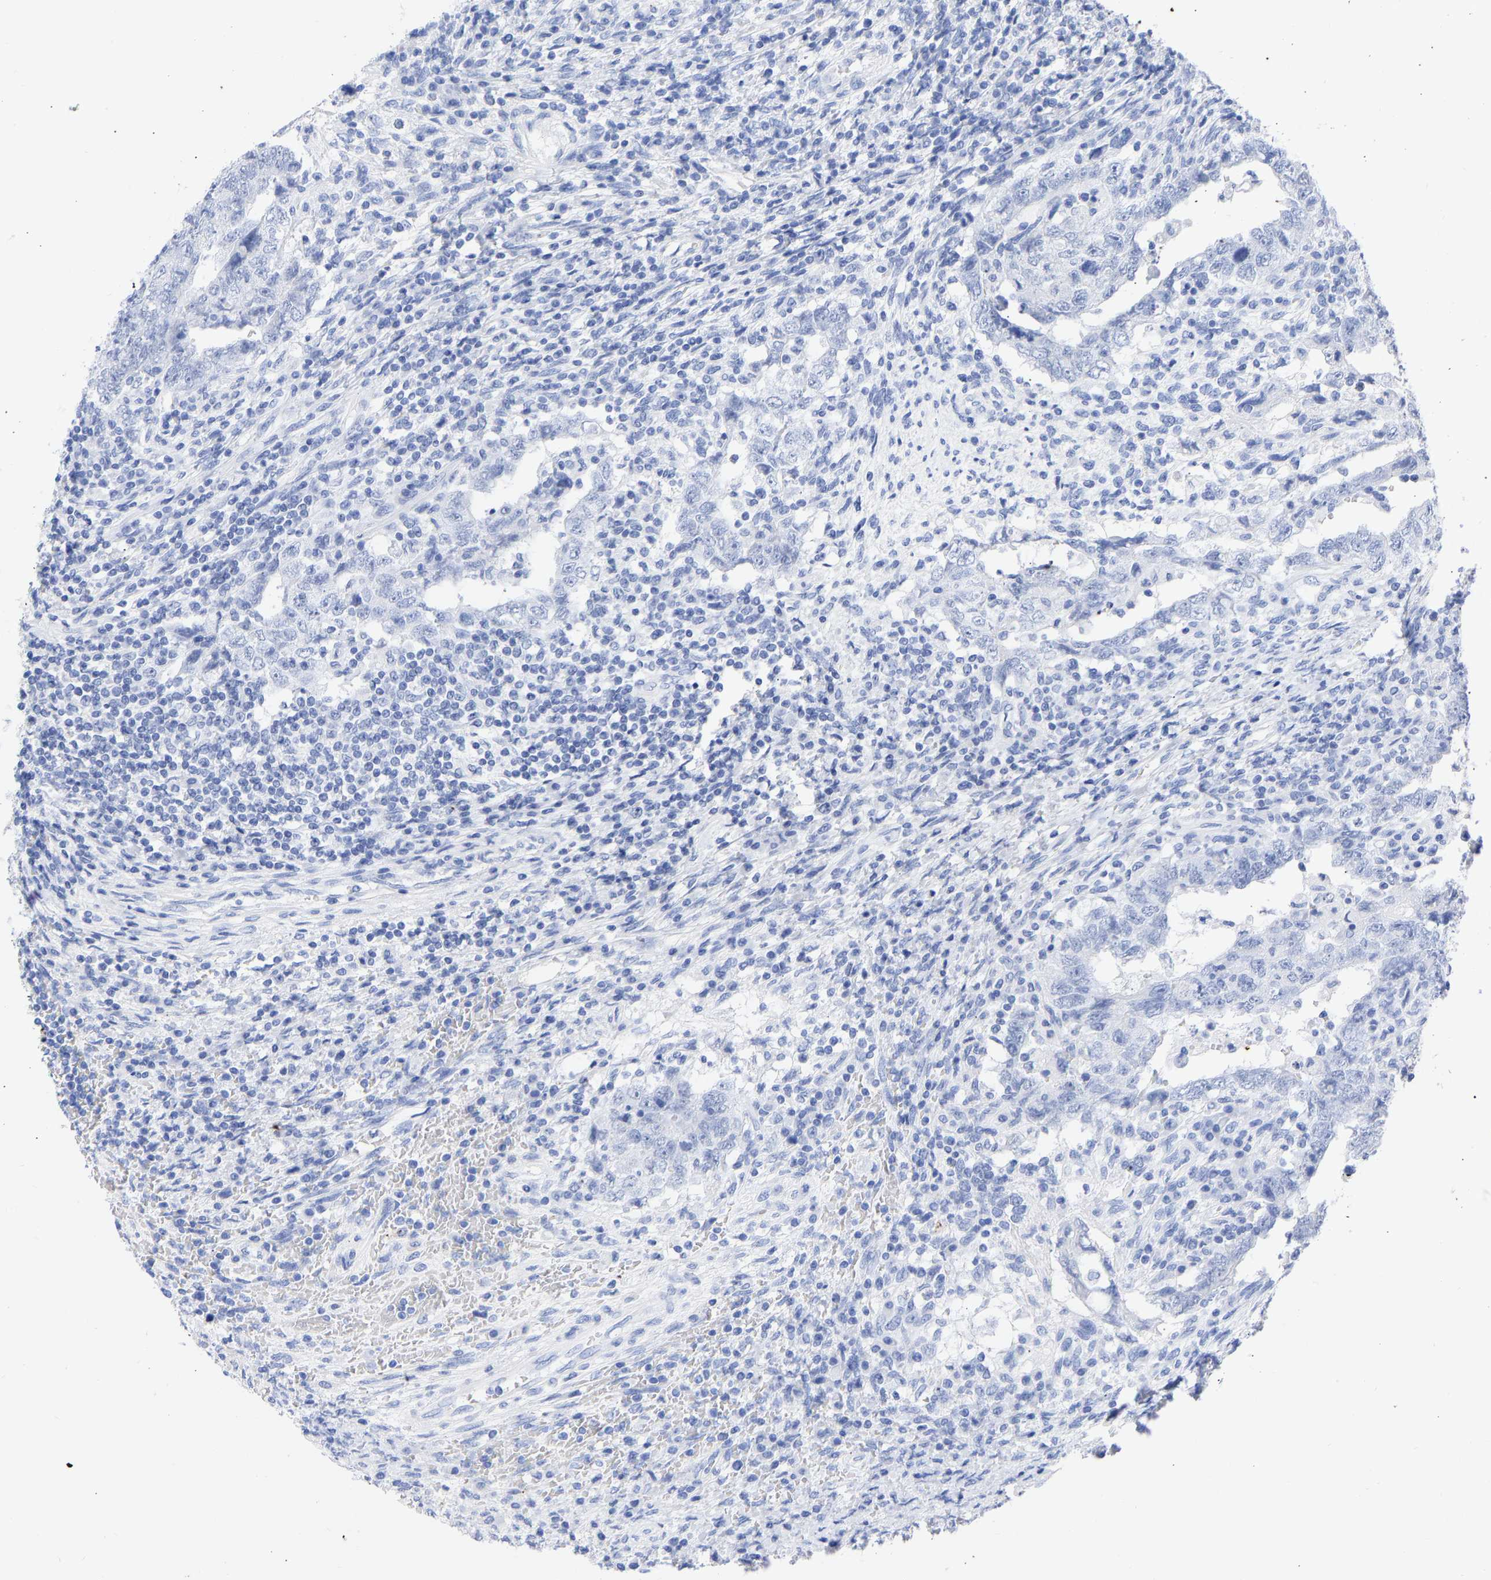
{"staining": {"intensity": "negative", "quantity": "none", "location": "none"}, "tissue": "testis cancer", "cell_type": "Tumor cells", "image_type": "cancer", "snomed": [{"axis": "morphology", "description": "Carcinoma, Embryonal, NOS"}, {"axis": "topography", "description": "Testis"}], "caption": "IHC histopathology image of human testis cancer stained for a protein (brown), which reveals no staining in tumor cells.", "gene": "KRT1", "patient": {"sex": "male", "age": 26}}